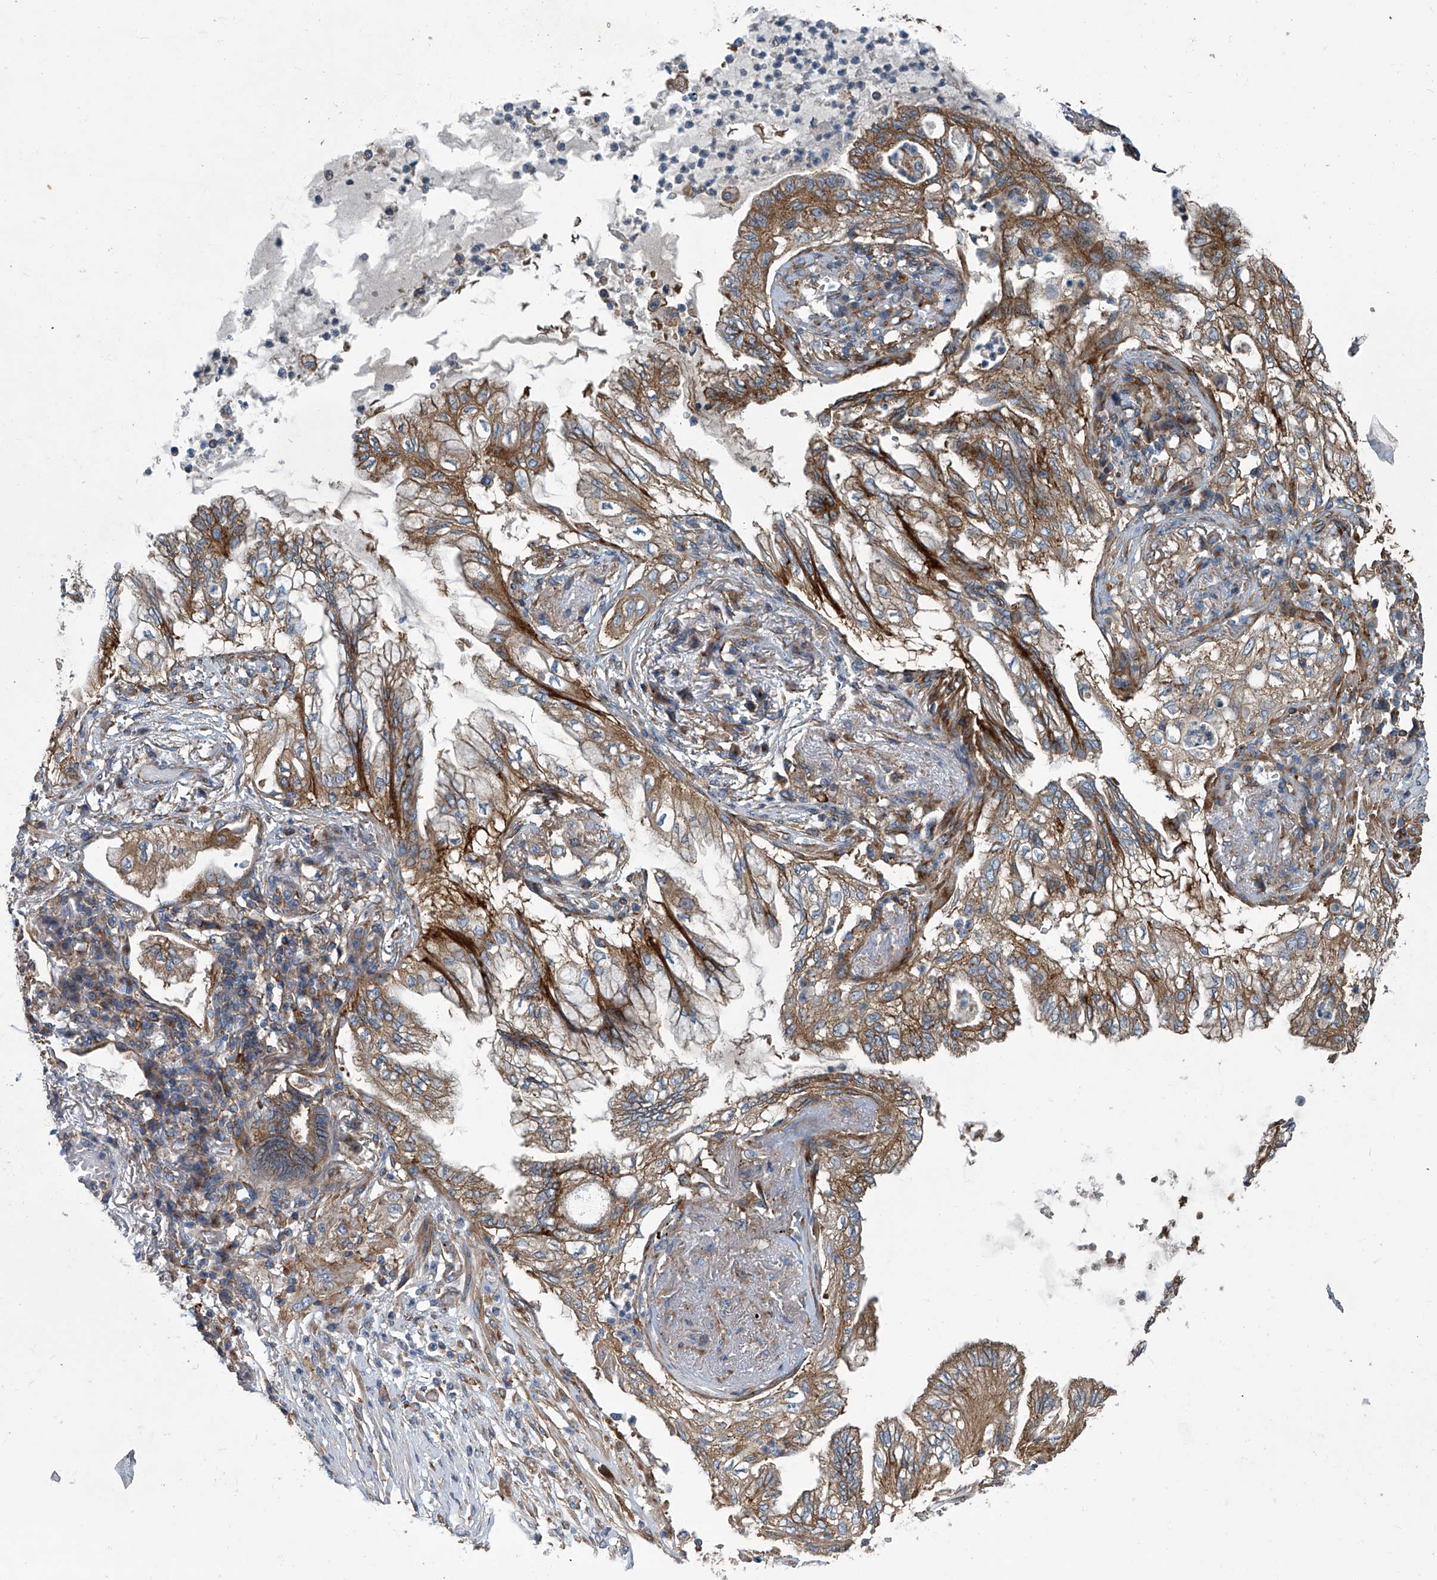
{"staining": {"intensity": "moderate", "quantity": ">75%", "location": "cytoplasmic/membranous"}, "tissue": "lung cancer", "cell_type": "Tumor cells", "image_type": "cancer", "snomed": [{"axis": "morphology", "description": "Adenocarcinoma, NOS"}, {"axis": "topography", "description": "Lung"}], "caption": "Immunohistochemistry (DAB (3,3'-diaminobenzidine)) staining of human lung adenocarcinoma reveals moderate cytoplasmic/membranous protein expression in approximately >75% of tumor cells.", "gene": "PIGH", "patient": {"sex": "female", "age": 70}}